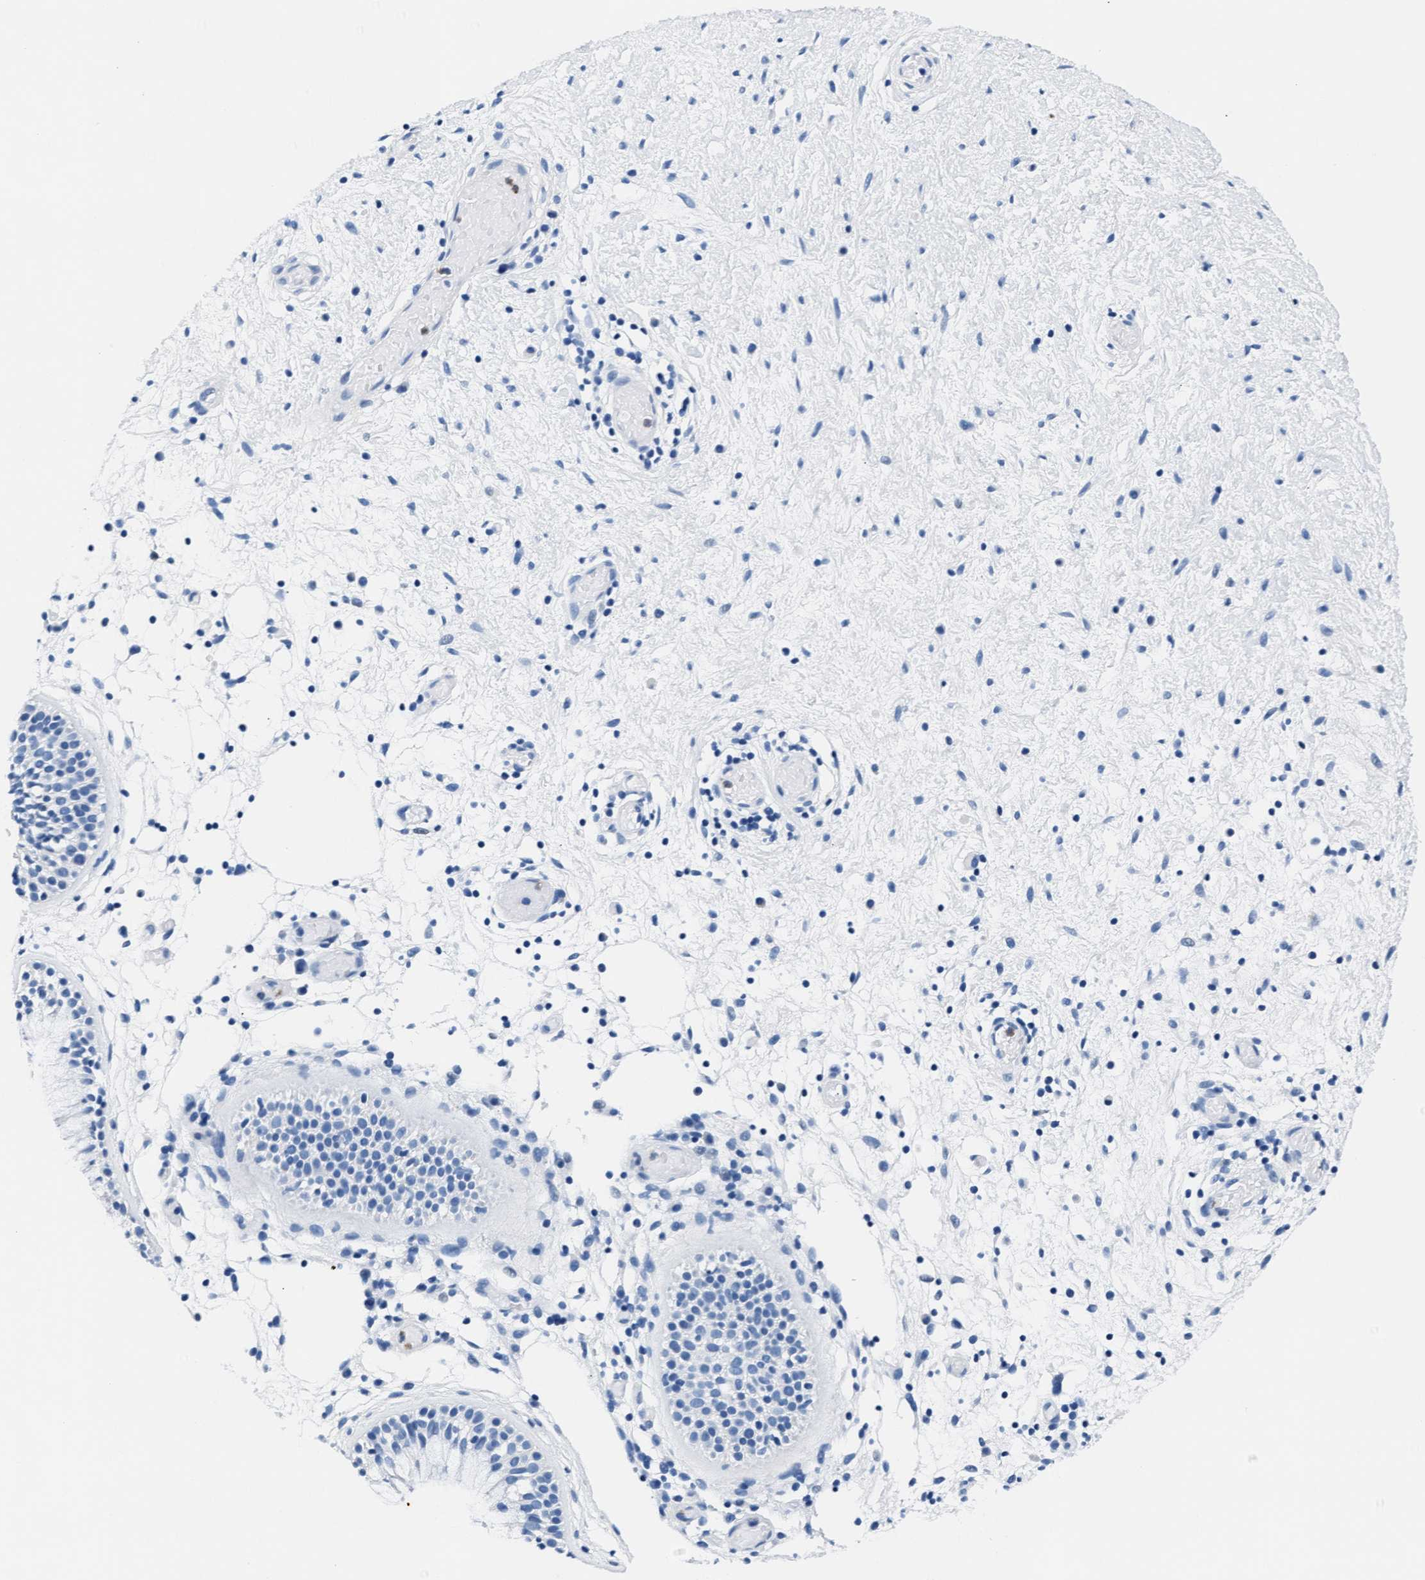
{"staining": {"intensity": "negative", "quantity": "none", "location": "none"}, "tissue": "nasopharynx", "cell_type": "Respiratory epithelial cells", "image_type": "normal", "snomed": [{"axis": "morphology", "description": "Normal tissue, NOS"}, {"axis": "morphology", "description": "Inflammation, NOS"}, {"axis": "topography", "description": "Nasopharynx"}], "caption": "Human nasopharynx stained for a protein using IHC exhibits no staining in respiratory epithelial cells.", "gene": "MMP8", "patient": {"sex": "male", "age": 48}}